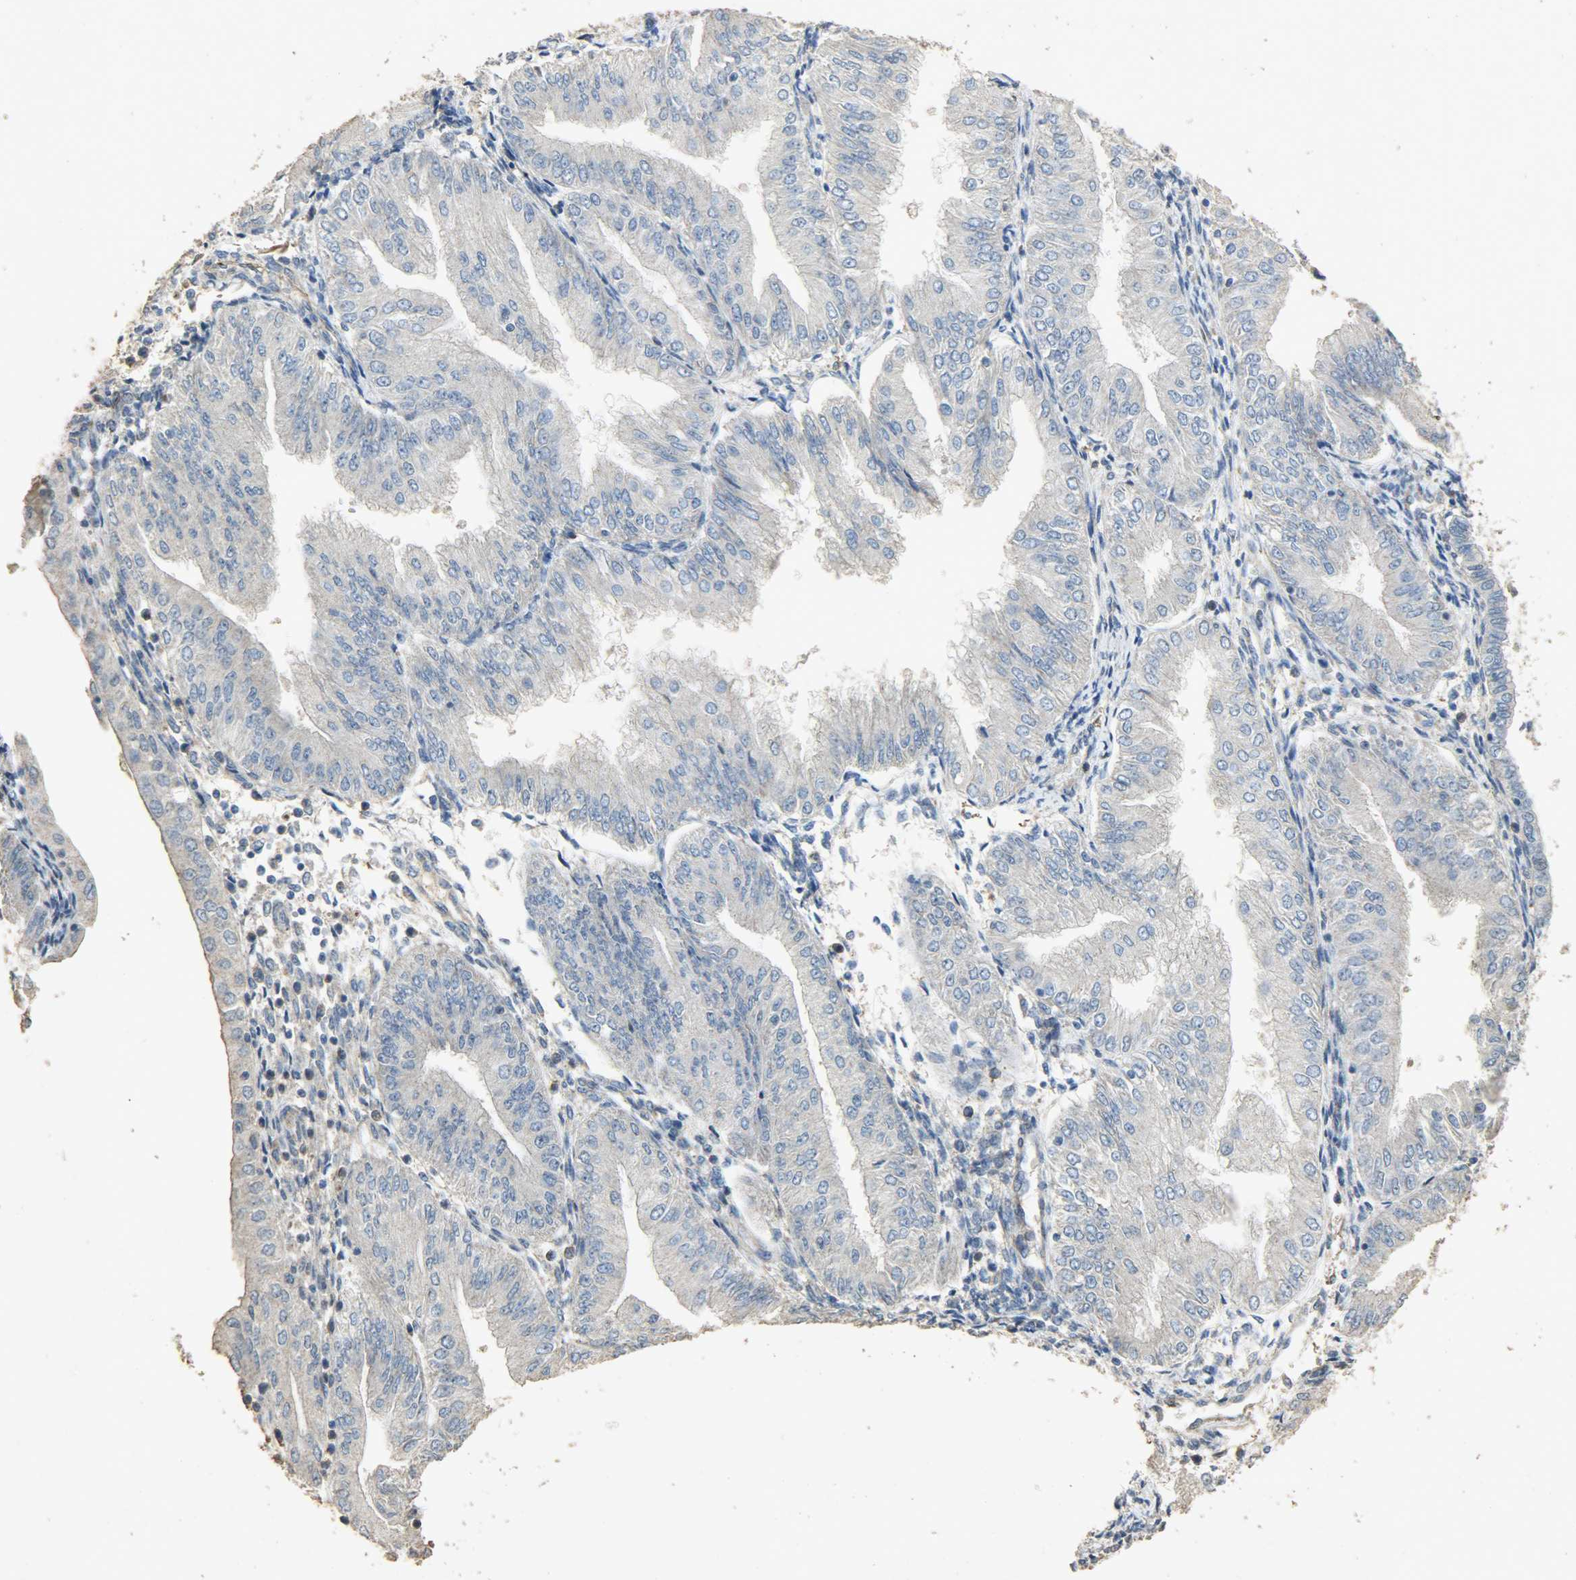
{"staining": {"intensity": "negative", "quantity": "none", "location": "none"}, "tissue": "endometrial cancer", "cell_type": "Tumor cells", "image_type": "cancer", "snomed": [{"axis": "morphology", "description": "Adenocarcinoma, NOS"}, {"axis": "topography", "description": "Endometrium"}], "caption": "Tumor cells show no significant protein staining in endometrial adenocarcinoma.", "gene": "TPM4", "patient": {"sex": "female", "age": 53}}